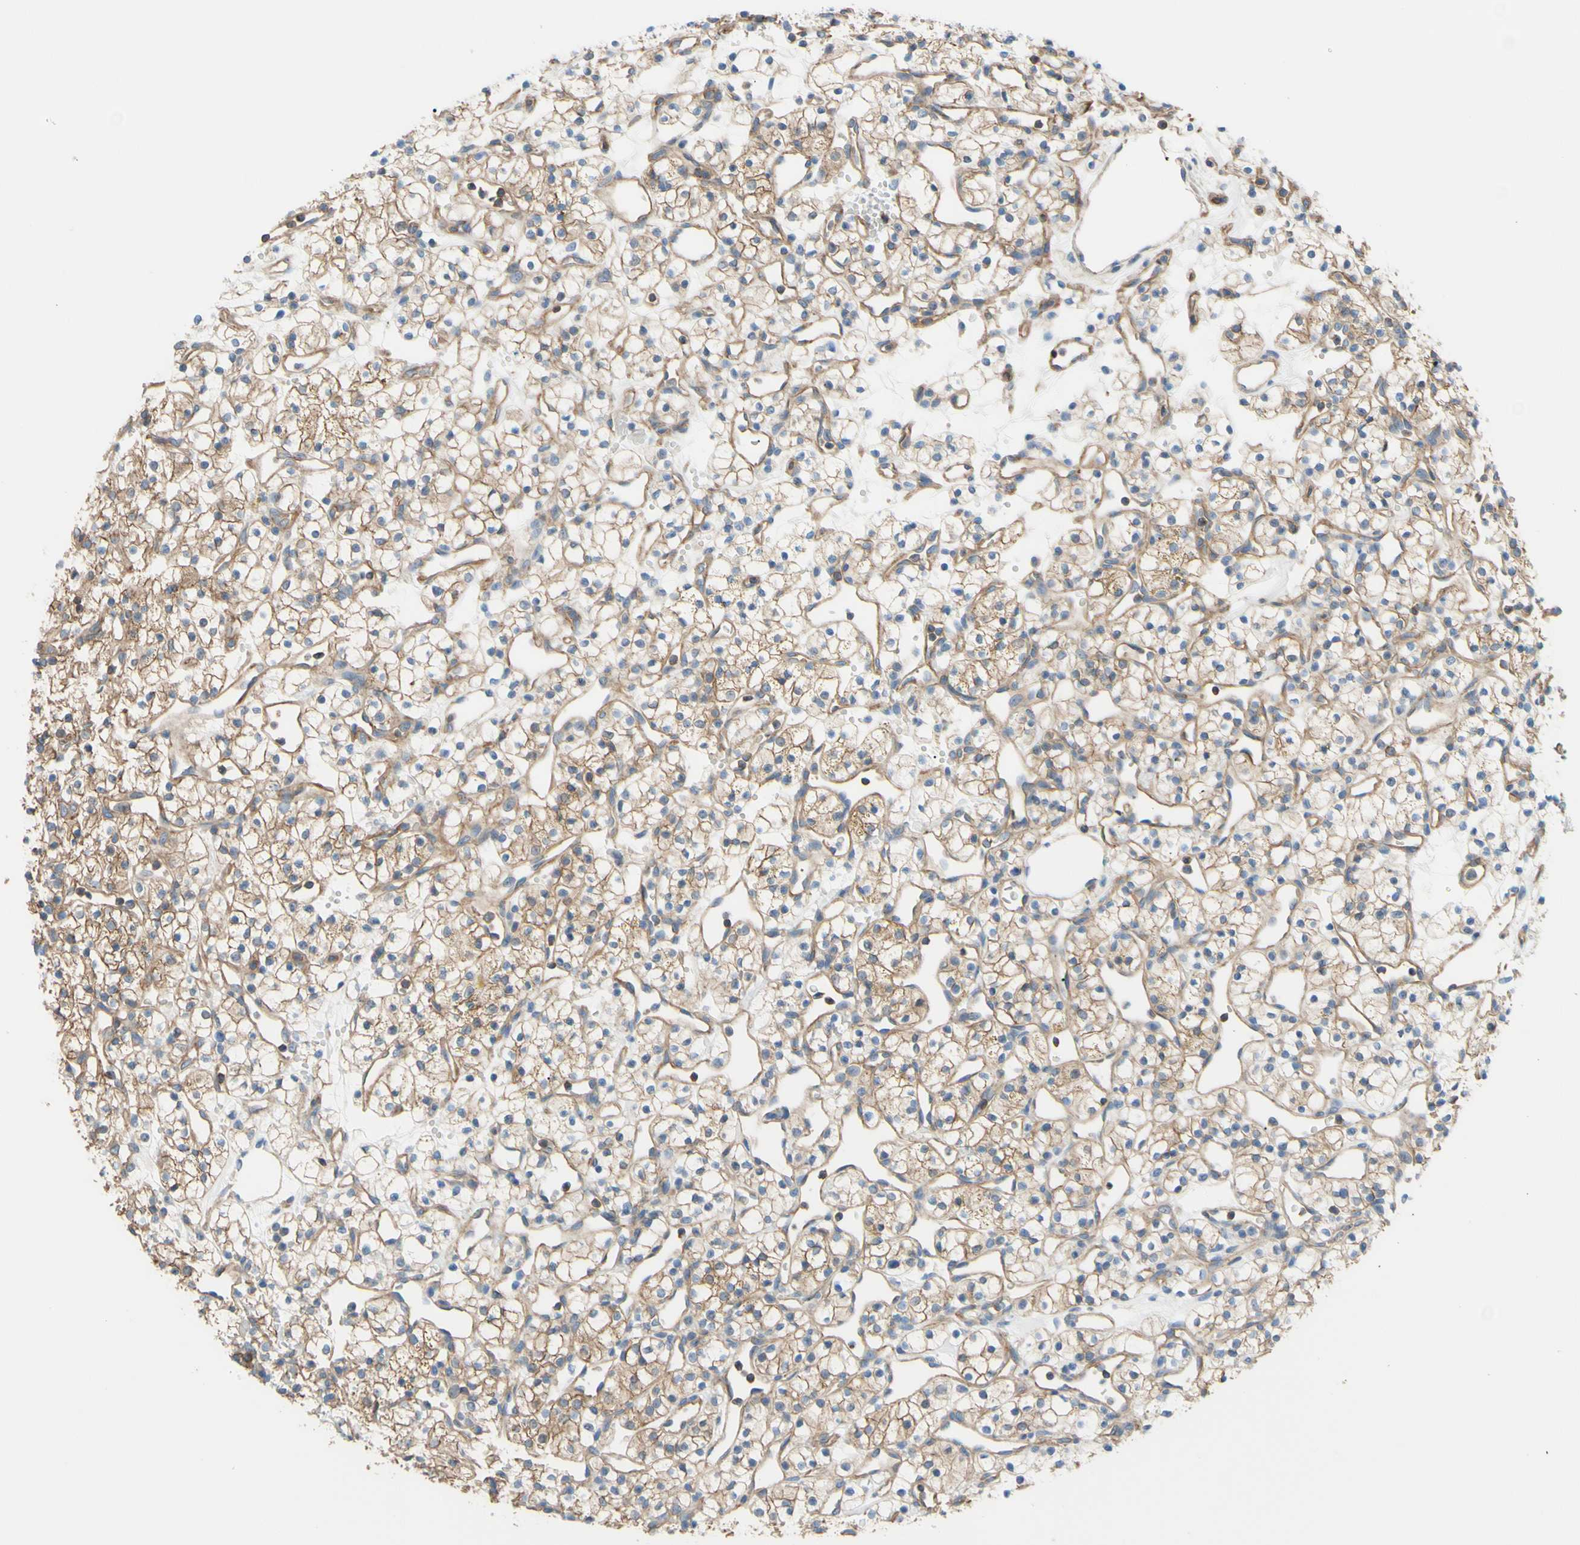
{"staining": {"intensity": "weak", "quantity": ">75%", "location": "cytoplasmic/membranous"}, "tissue": "renal cancer", "cell_type": "Tumor cells", "image_type": "cancer", "snomed": [{"axis": "morphology", "description": "Adenocarcinoma, NOS"}, {"axis": "topography", "description": "Kidney"}], "caption": "Human adenocarcinoma (renal) stained with a protein marker demonstrates weak staining in tumor cells.", "gene": "ADD1", "patient": {"sex": "female", "age": 60}}